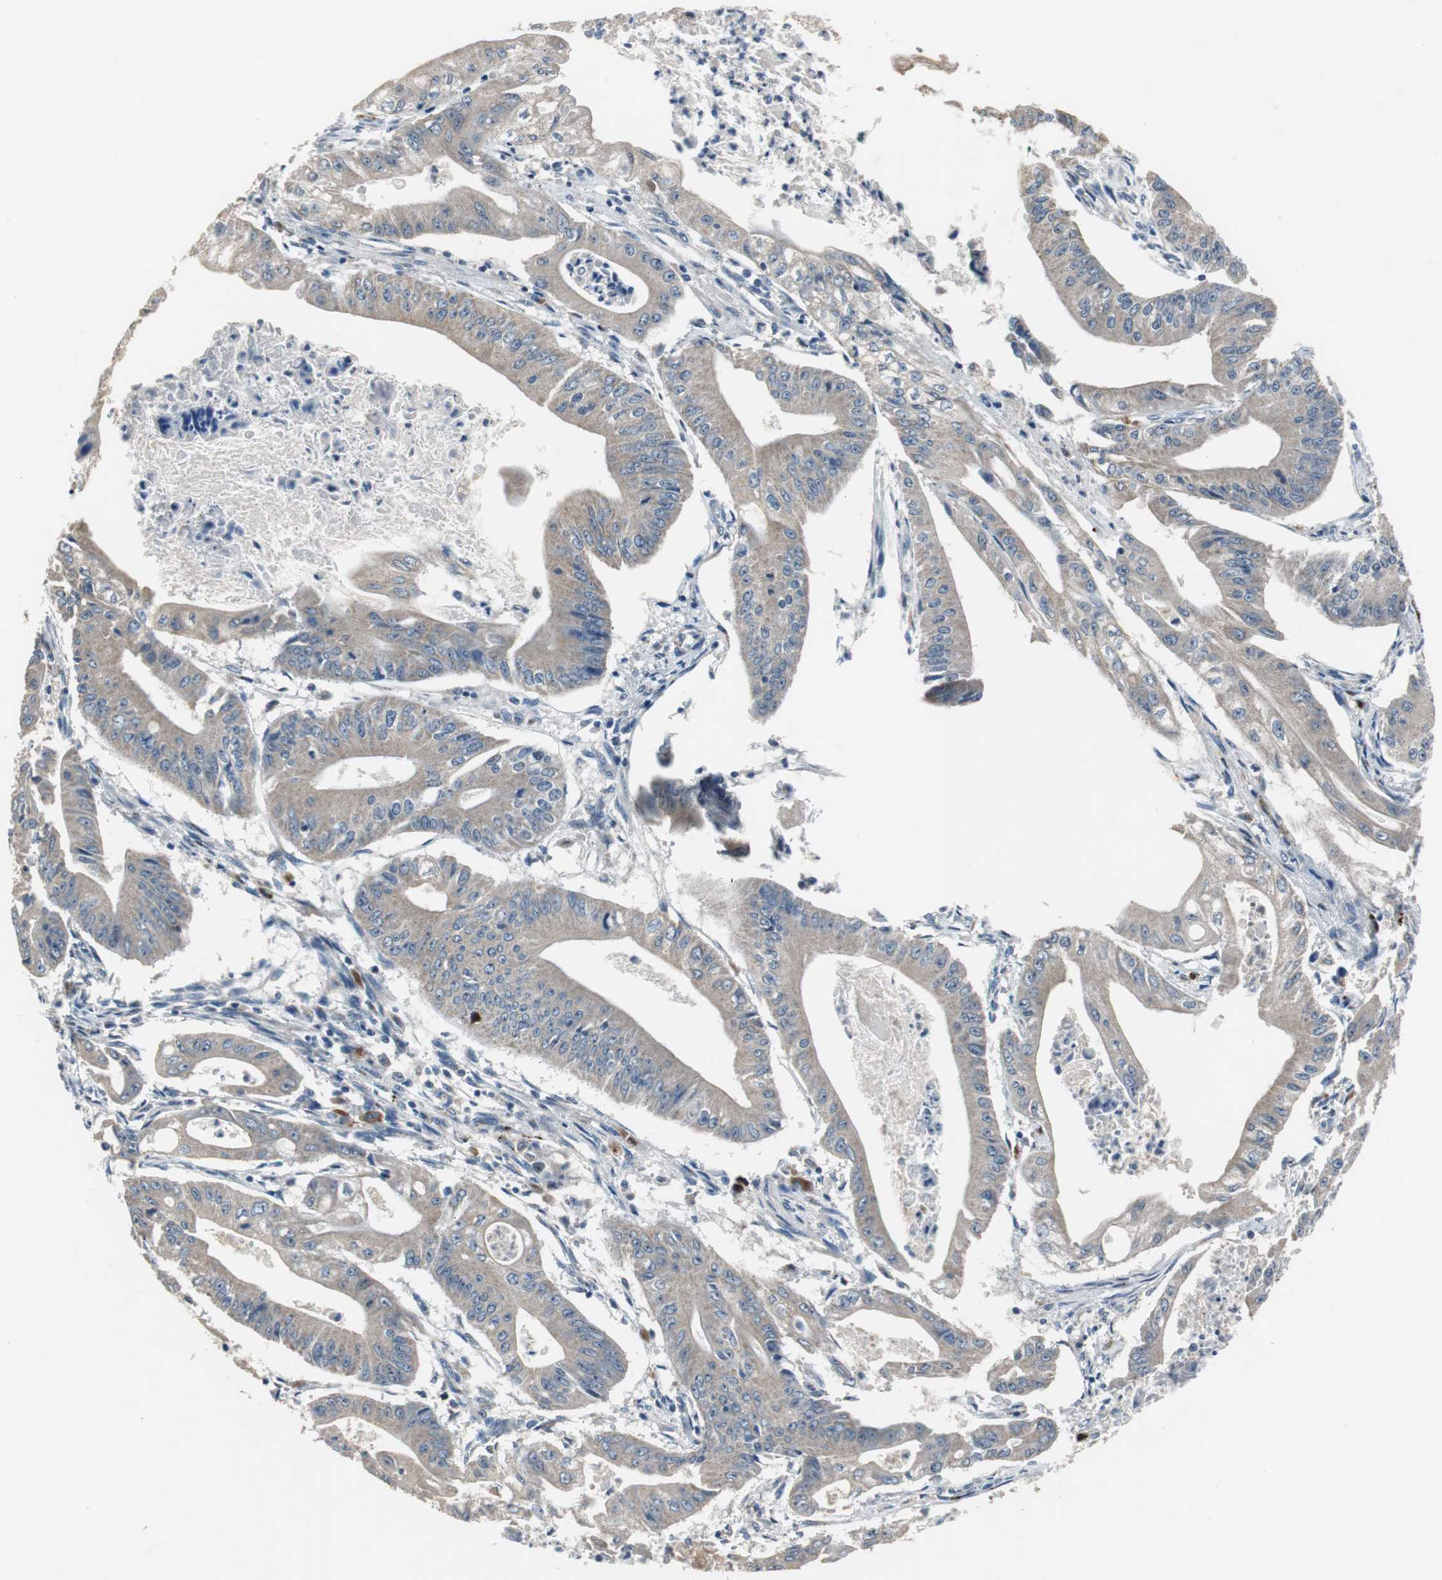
{"staining": {"intensity": "weak", "quantity": ">75%", "location": "cytoplasmic/membranous"}, "tissue": "pancreatic cancer", "cell_type": "Tumor cells", "image_type": "cancer", "snomed": [{"axis": "morphology", "description": "Normal tissue, NOS"}, {"axis": "topography", "description": "Lymph node"}], "caption": "Immunohistochemistry micrograph of pancreatic cancer stained for a protein (brown), which exhibits low levels of weak cytoplasmic/membranous expression in approximately >75% of tumor cells.", "gene": "PCYT1B", "patient": {"sex": "male", "age": 62}}